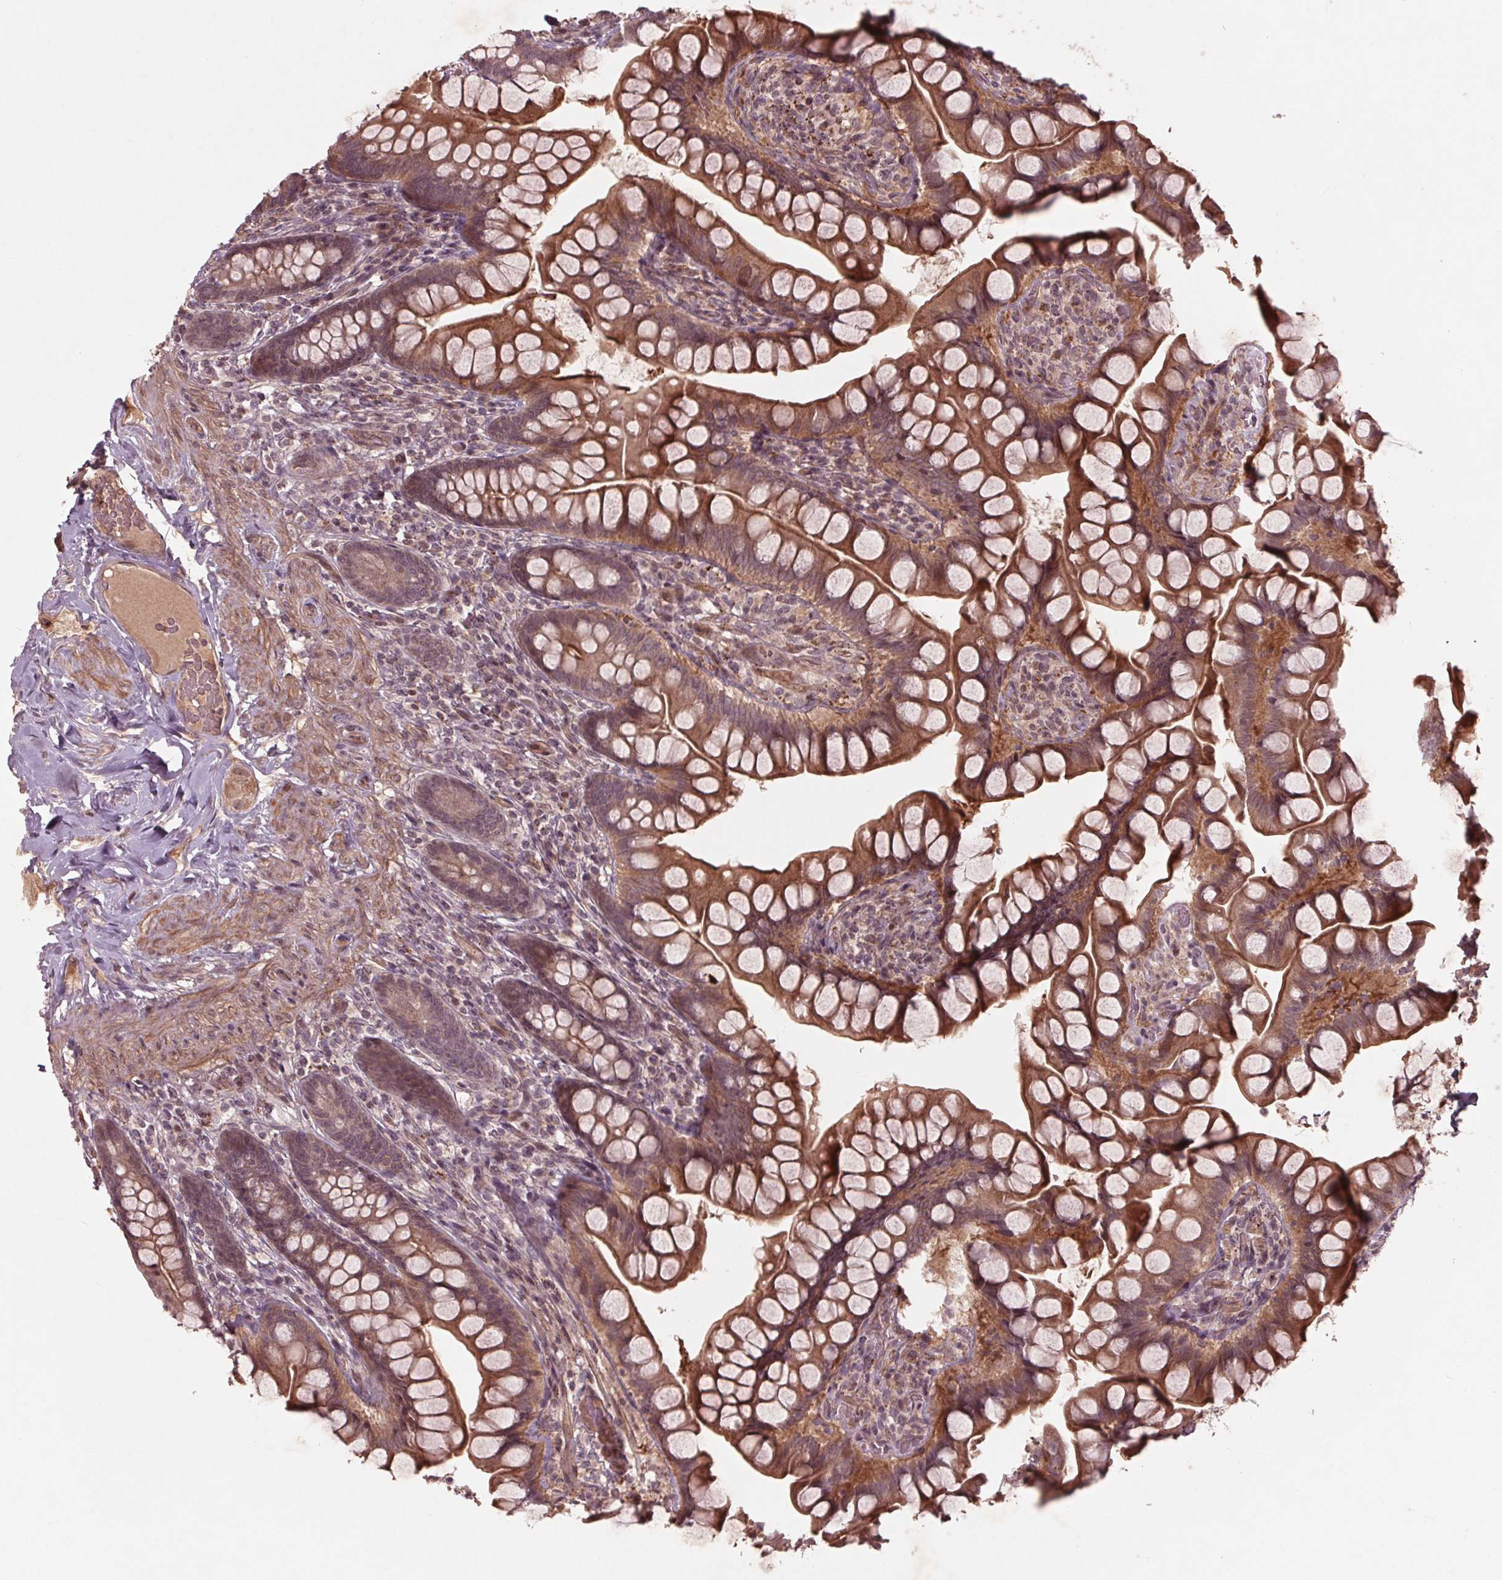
{"staining": {"intensity": "moderate", "quantity": "25%-75%", "location": "cytoplasmic/membranous"}, "tissue": "small intestine", "cell_type": "Glandular cells", "image_type": "normal", "snomed": [{"axis": "morphology", "description": "Normal tissue, NOS"}, {"axis": "topography", "description": "Small intestine"}], "caption": "This image demonstrates immunohistochemistry (IHC) staining of benign human small intestine, with medium moderate cytoplasmic/membranous positivity in approximately 25%-75% of glandular cells.", "gene": "CDKL4", "patient": {"sex": "male", "age": 70}}